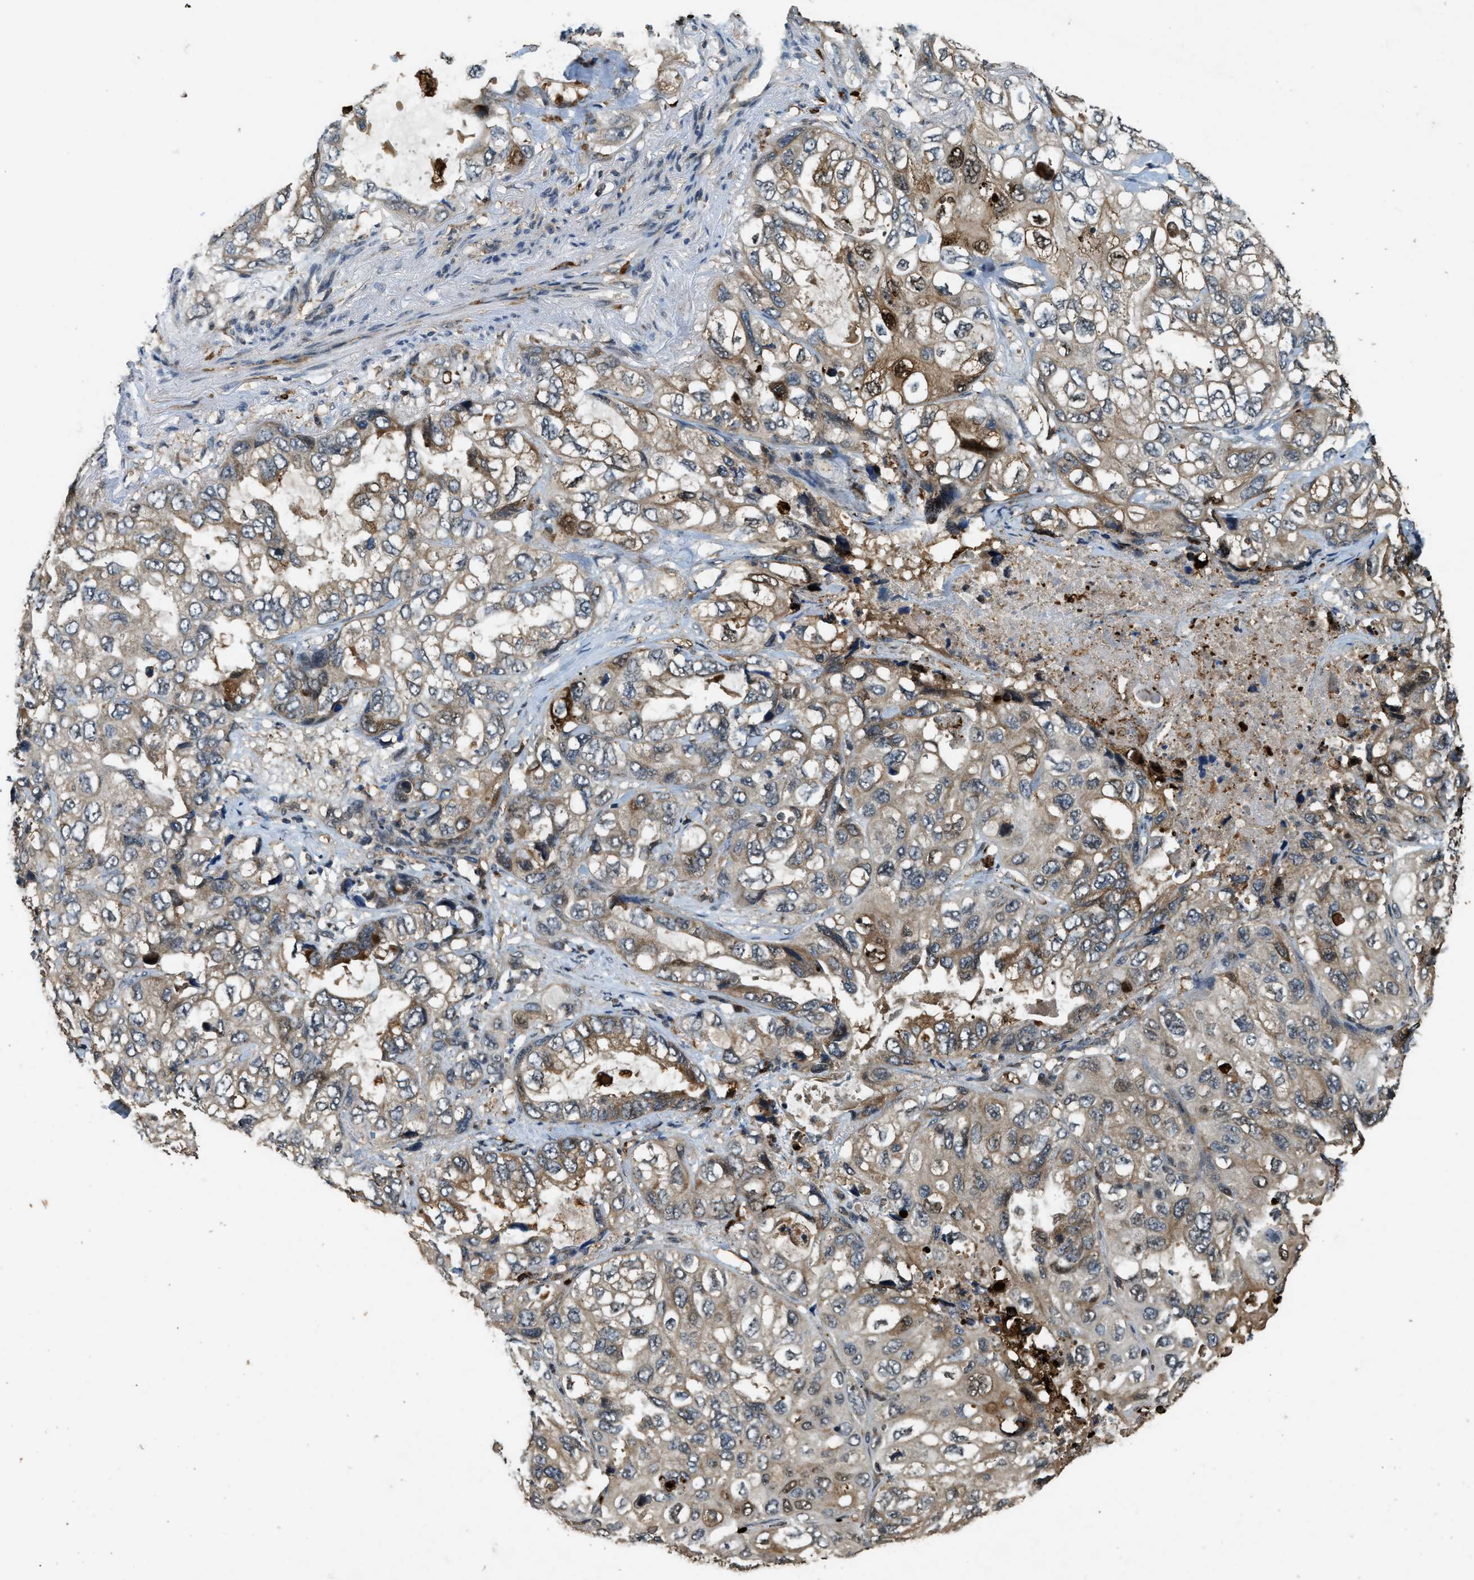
{"staining": {"intensity": "strong", "quantity": "<25%", "location": "nuclear"}, "tissue": "lung cancer", "cell_type": "Tumor cells", "image_type": "cancer", "snomed": [{"axis": "morphology", "description": "Squamous cell carcinoma, NOS"}, {"axis": "topography", "description": "Lung"}], "caption": "Immunohistochemical staining of human lung cancer reveals medium levels of strong nuclear protein staining in about <25% of tumor cells. (DAB = brown stain, brightfield microscopy at high magnification).", "gene": "RNF141", "patient": {"sex": "female", "age": 73}}